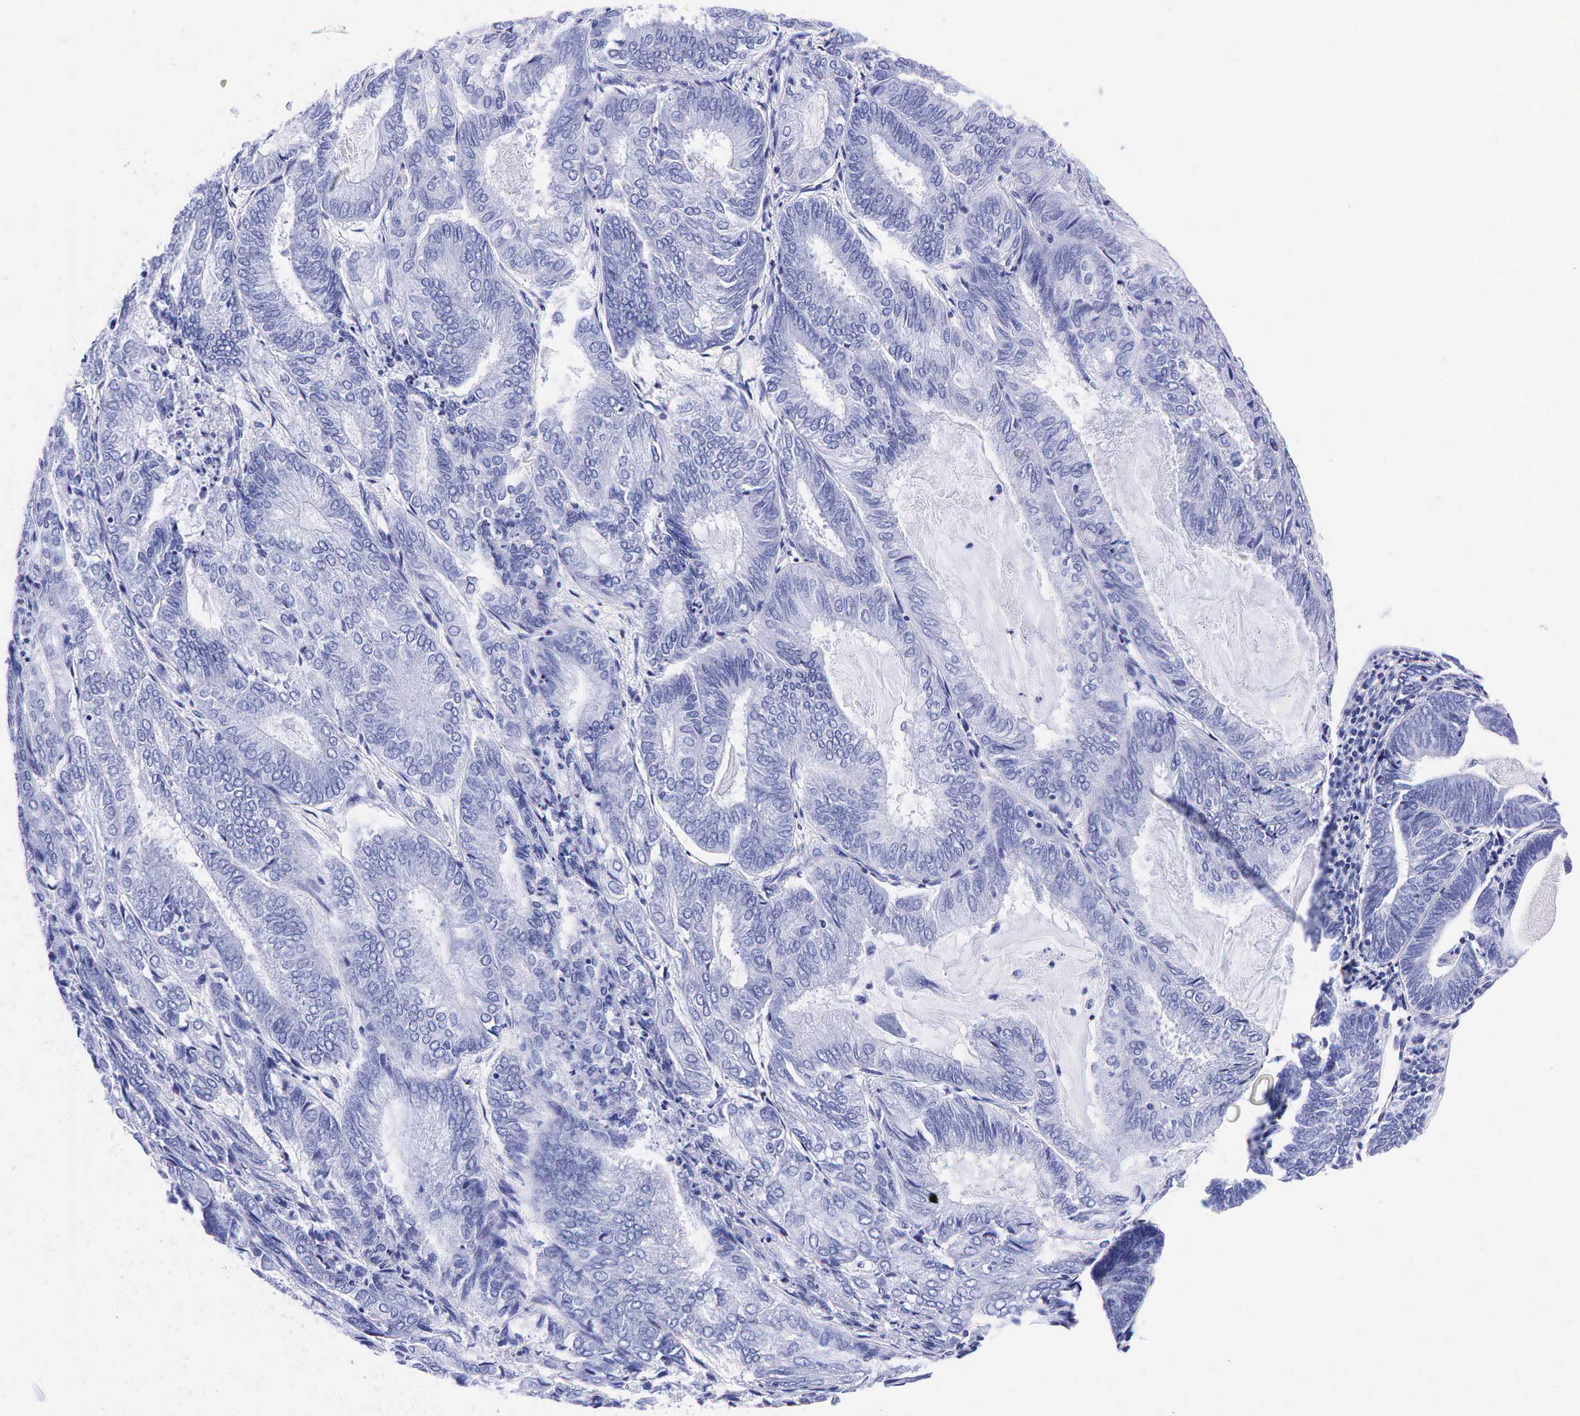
{"staining": {"intensity": "negative", "quantity": "none", "location": "none"}, "tissue": "endometrial cancer", "cell_type": "Tumor cells", "image_type": "cancer", "snomed": [{"axis": "morphology", "description": "Adenocarcinoma, NOS"}, {"axis": "topography", "description": "Endometrium"}], "caption": "Immunohistochemistry (IHC) micrograph of neoplastic tissue: human endometrial cancer (adenocarcinoma) stained with DAB shows no significant protein staining in tumor cells.", "gene": "KLK3", "patient": {"sex": "female", "age": 59}}